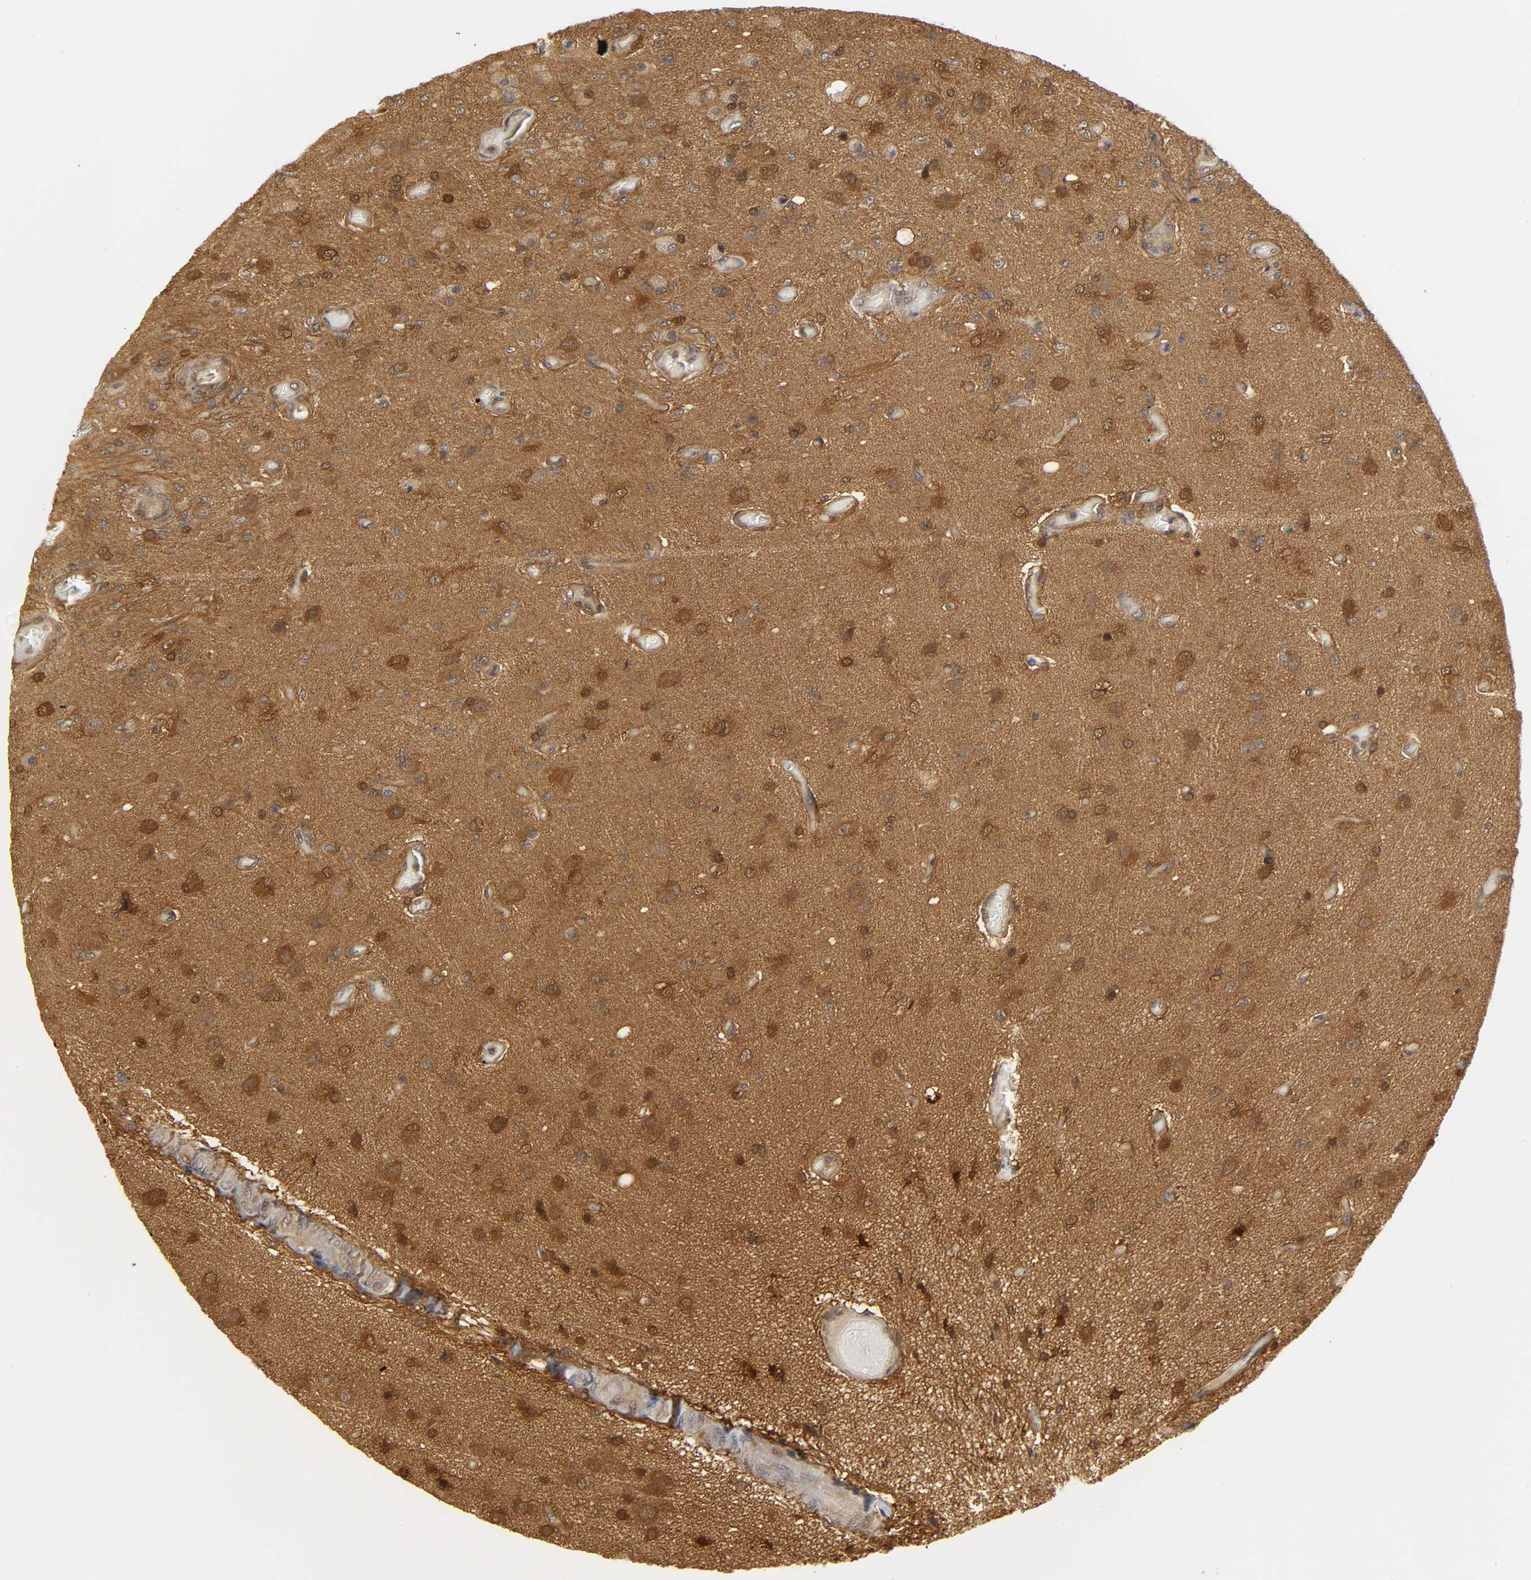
{"staining": {"intensity": "moderate", "quantity": ">75%", "location": "cytoplasmic/membranous"}, "tissue": "glioma", "cell_type": "Tumor cells", "image_type": "cancer", "snomed": [{"axis": "morphology", "description": "Normal tissue, NOS"}, {"axis": "morphology", "description": "Glioma, malignant, High grade"}, {"axis": "topography", "description": "Cerebral cortex"}], "caption": "Immunohistochemical staining of malignant glioma (high-grade) demonstrates medium levels of moderate cytoplasmic/membranous protein staining in about >75% of tumor cells.", "gene": "PARK7", "patient": {"sex": "male", "age": 77}}